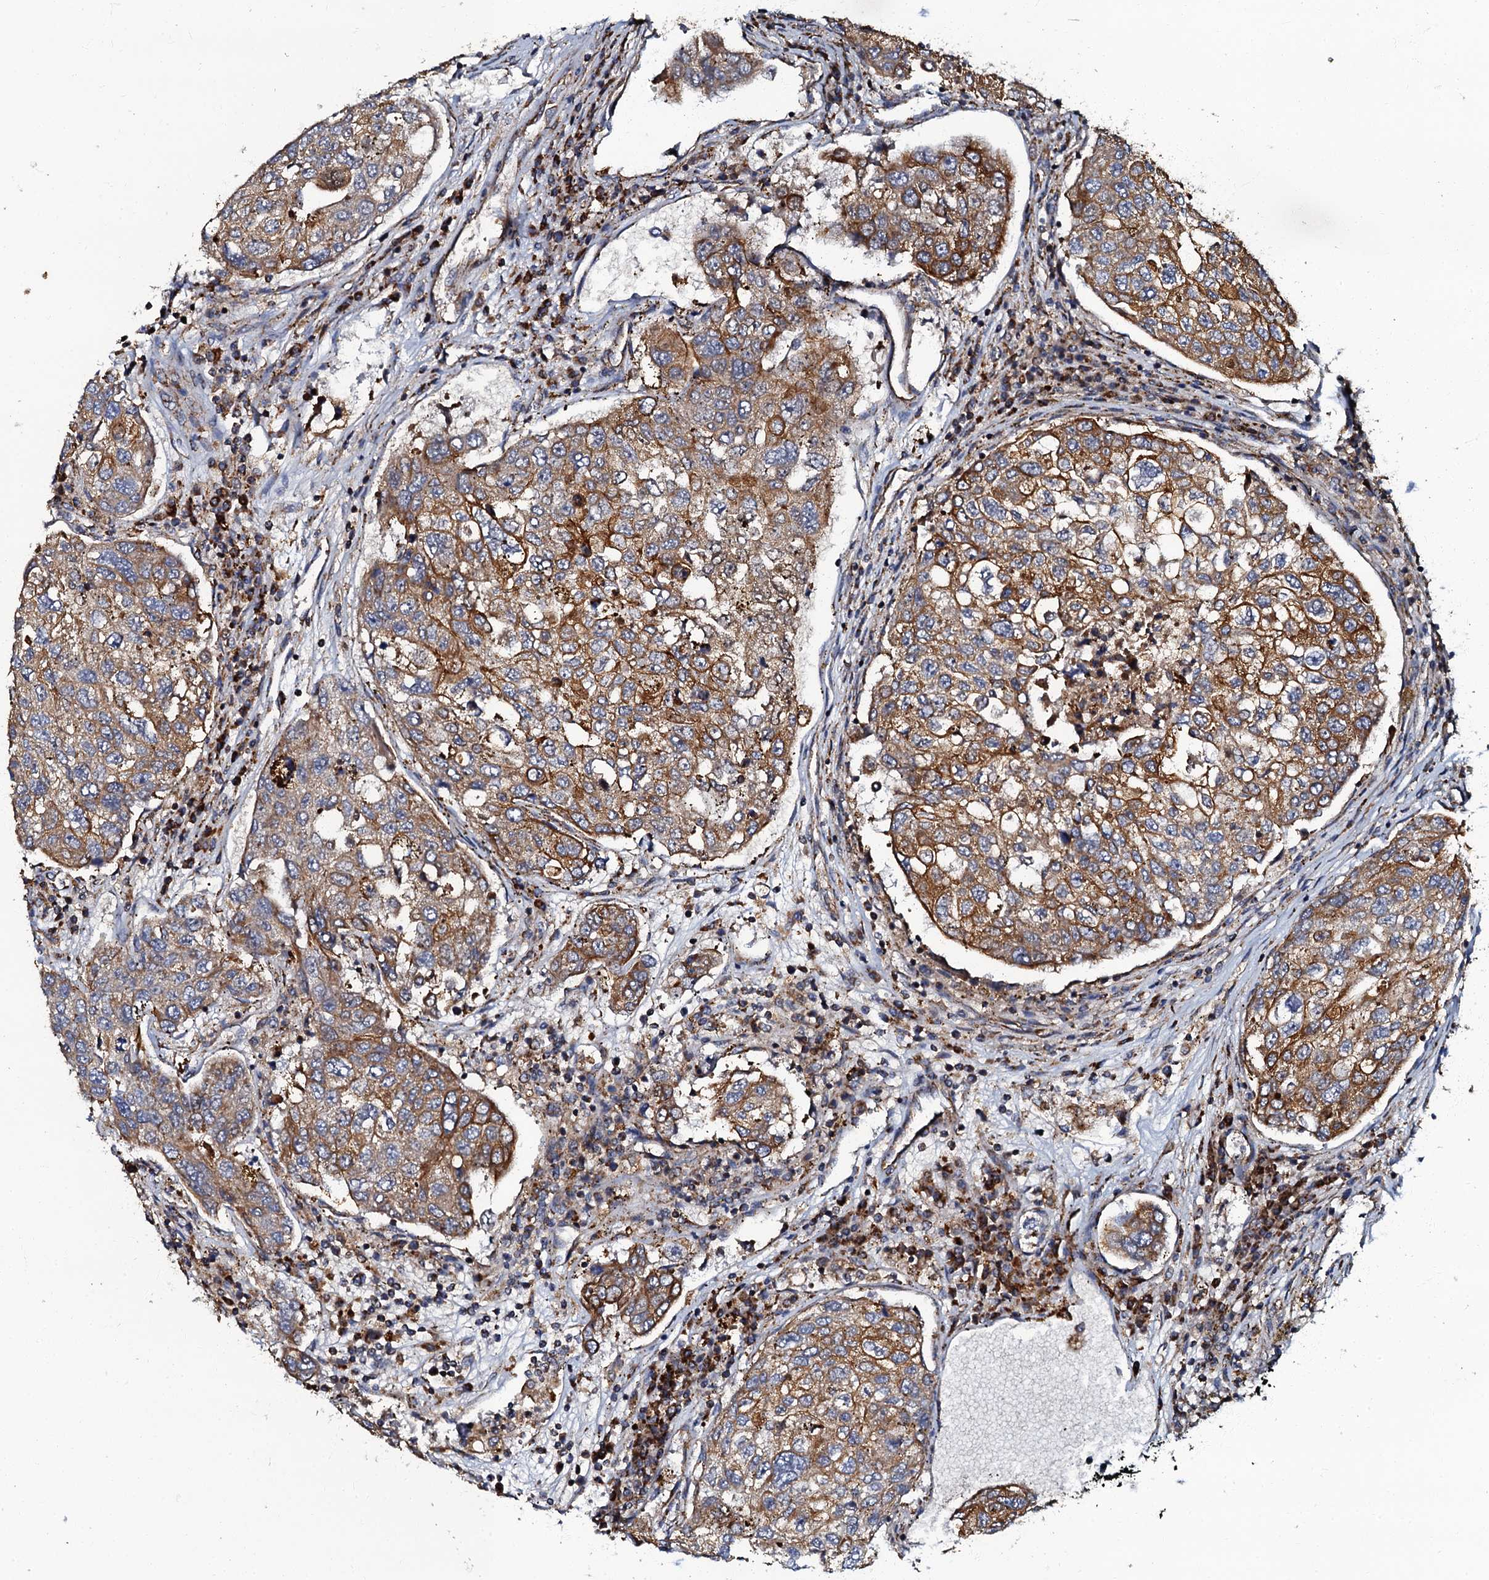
{"staining": {"intensity": "strong", "quantity": ">75%", "location": "cytoplasmic/membranous"}, "tissue": "urothelial cancer", "cell_type": "Tumor cells", "image_type": "cancer", "snomed": [{"axis": "morphology", "description": "Urothelial carcinoma, High grade"}, {"axis": "topography", "description": "Lymph node"}, {"axis": "topography", "description": "Urinary bladder"}], "caption": "High-grade urothelial carcinoma stained with DAB (3,3'-diaminobenzidine) IHC reveals high levels of strong cytoplasmic/membranous staining in approximately >75% of tumor cells.", "gene": "NDUFA12", "patient": {"sex": "male", "age": 51}}